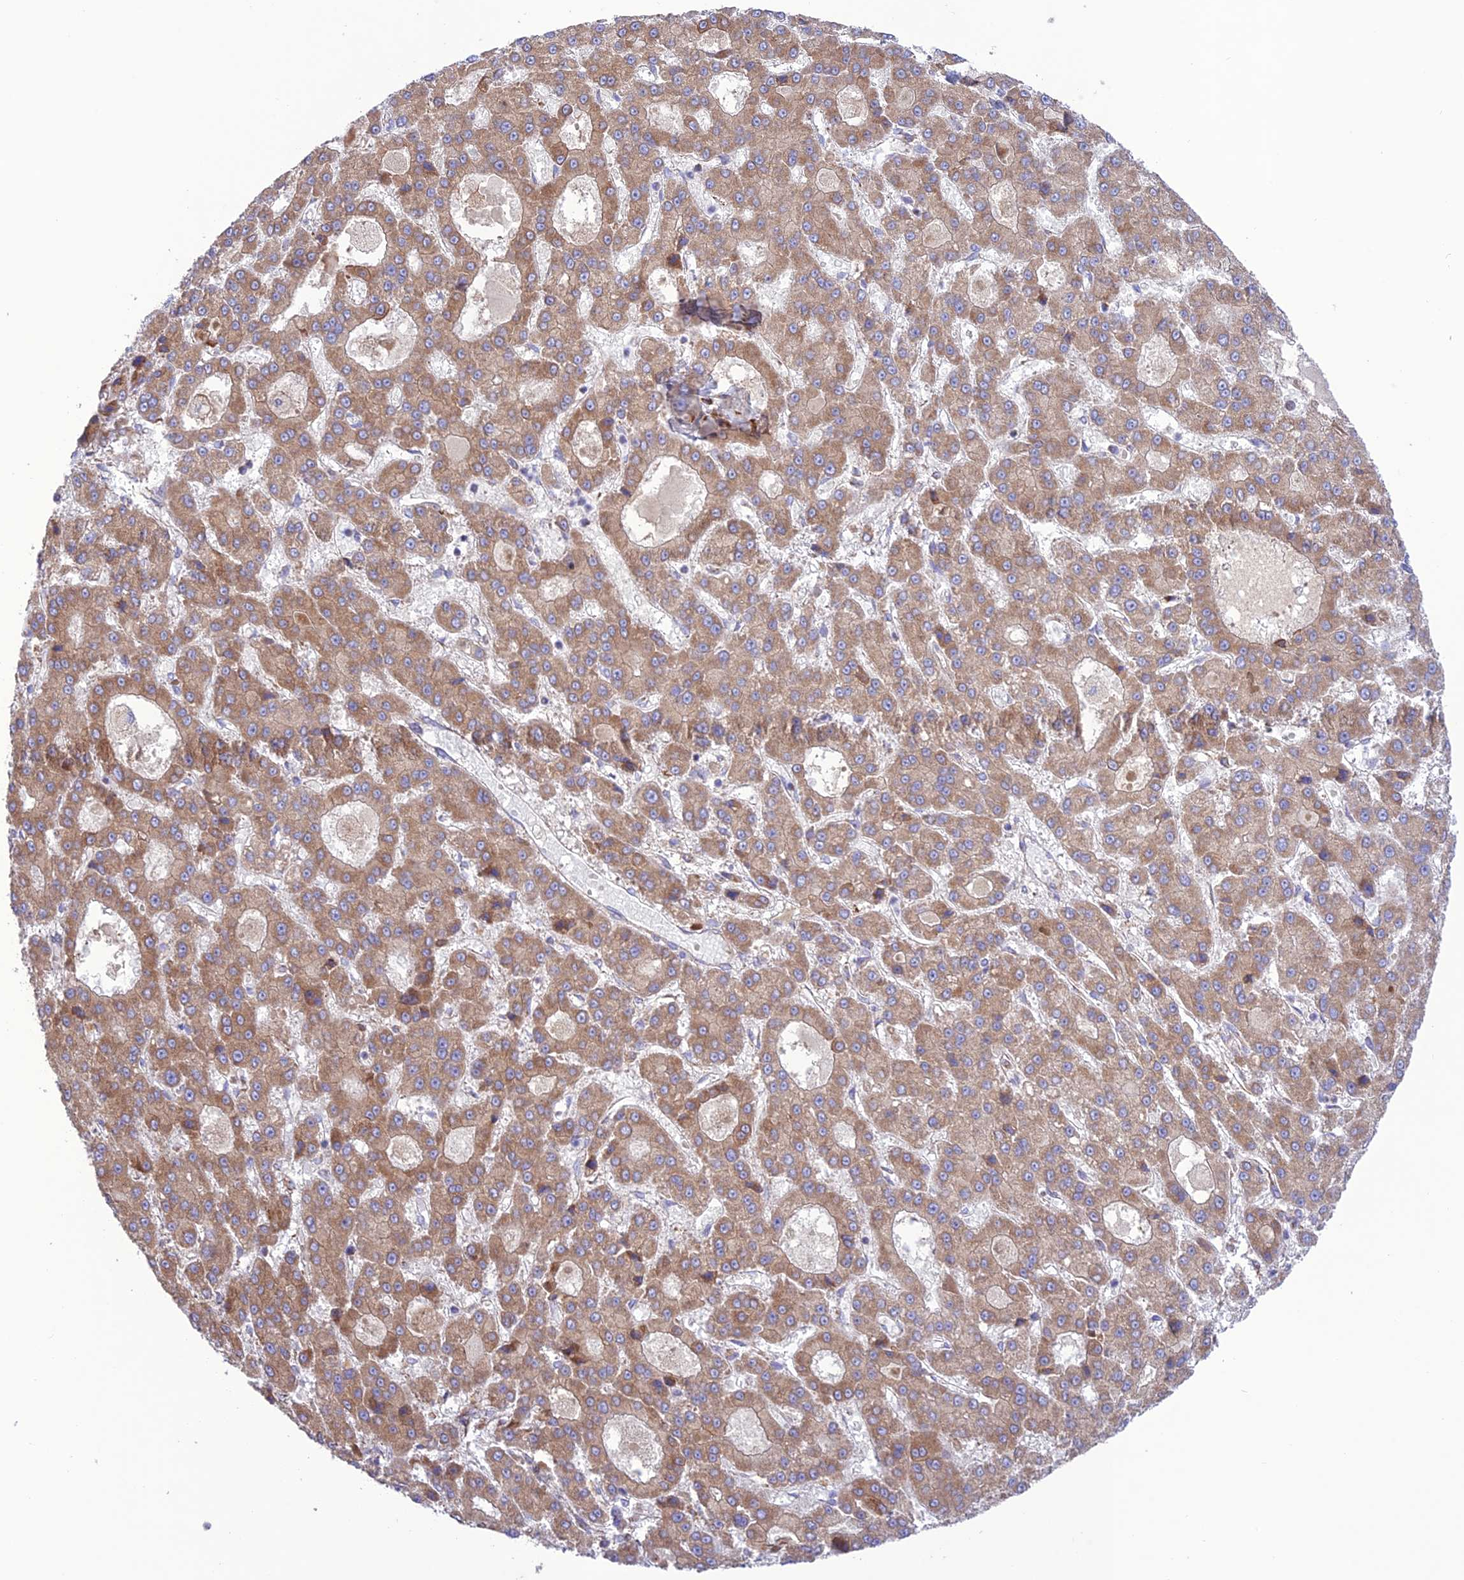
{"staining": {"intensity": "moderate", "quantity": ">75%", "location": "cytoplasmic/membranous"}, "tissue": "liver cancer", "cell_type": "Tumor cells", "image_type": "cancer", "snomed": [{"axis": "morphology", "description": "Carcinoma, Hepatocellular, NOS"}, {"axis": "topography", "description": "Liver"}], "caption": "DAB (3,3'-diaminobenzidine) immunohistochemical staining of liver cancer reveals moderate cytoplasmic/membranous protein staining in approximately >75% of tumor cells.", "gene": "UAP1L1", "patient": {"sex": "male", "age": 70}}